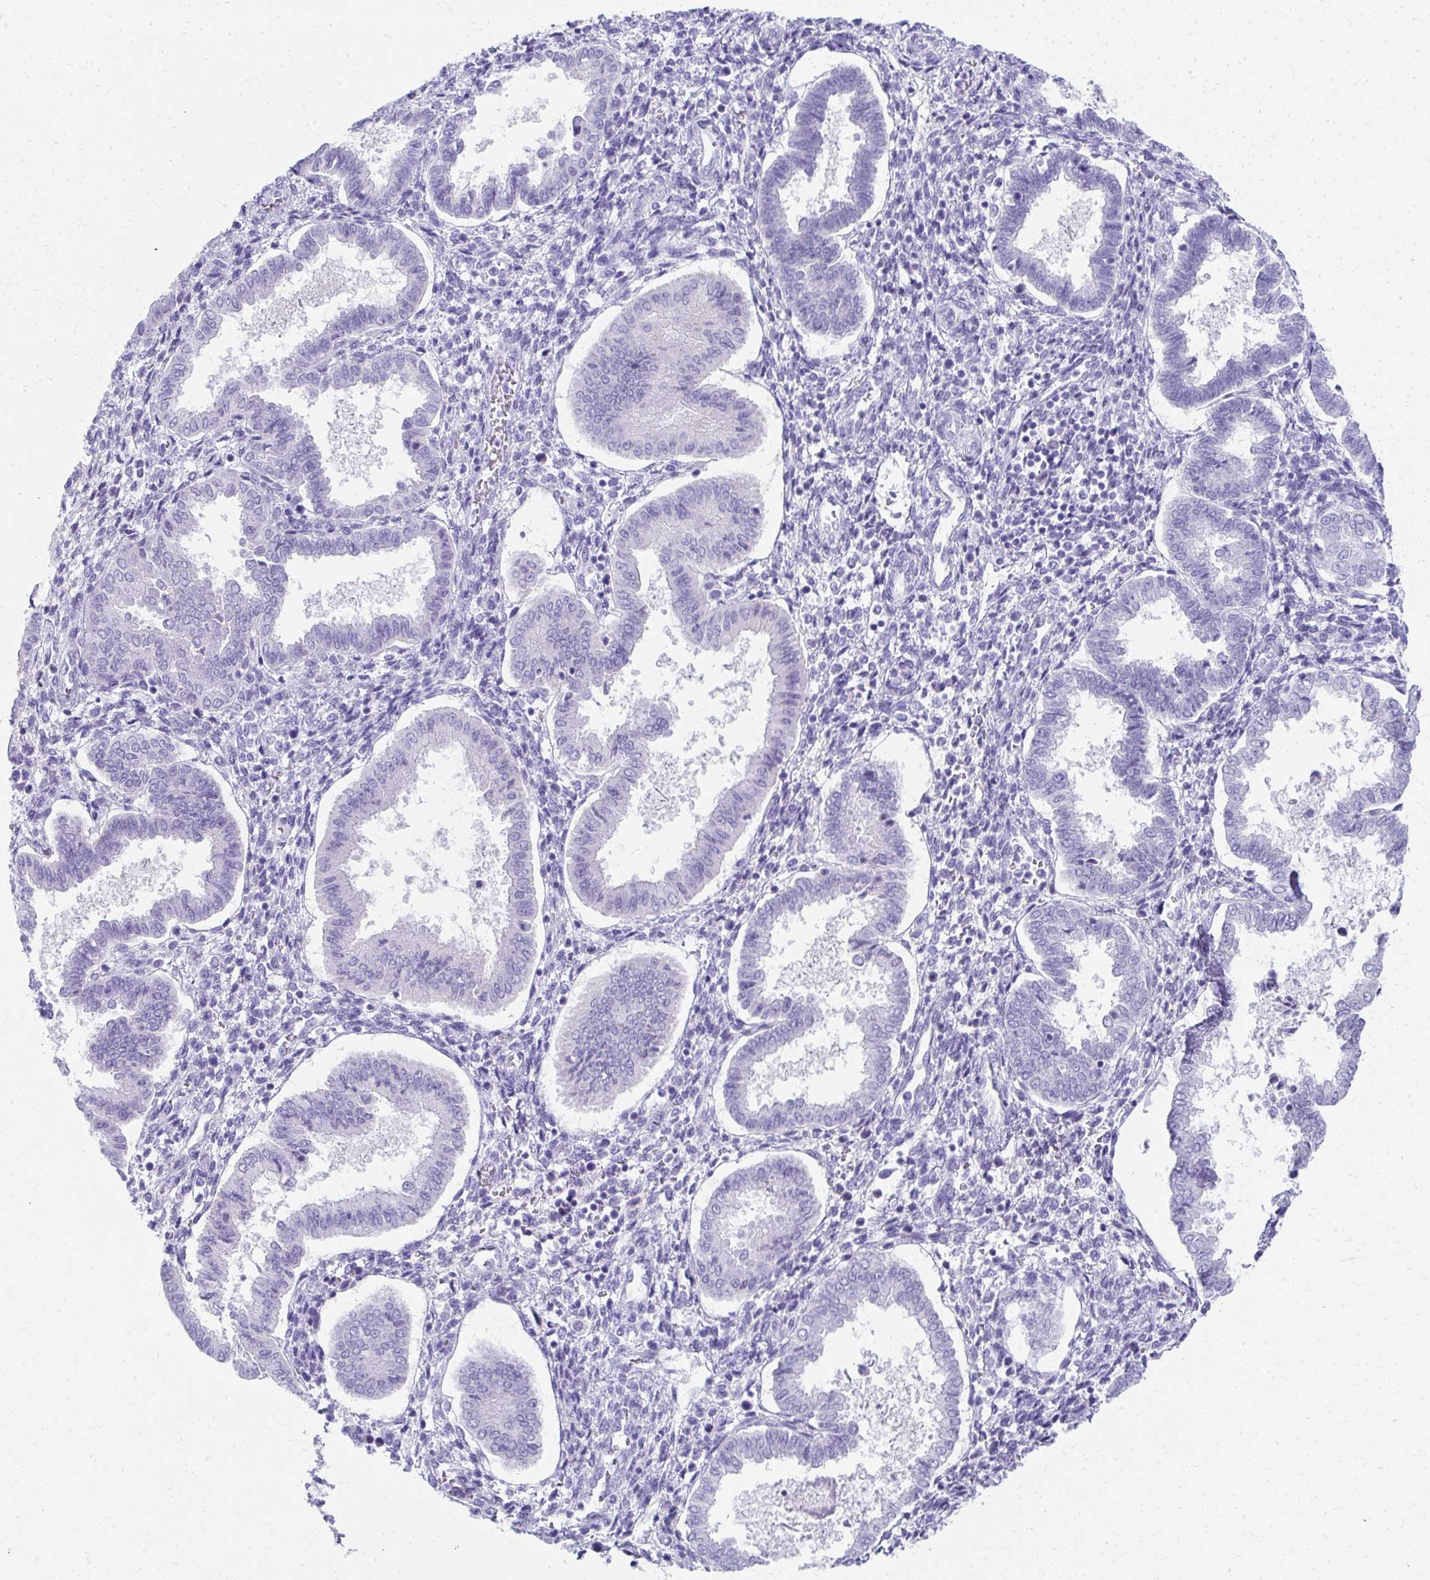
{"staining": {"intensity": "negative", "quantity": "none", "location": "none"}, "tissue": "endometrium", "cell_type": "Cells in endometrial stroma", "image_type": "normal", "snomed": [{"axis": "morphology", "description": "Normal tissue, NOS"}, {"axis": "topography", "description": "Endometrium"}], "caption": "Benign endometrium was stained to show a protein in brown. There is no significant expression in cells in endometrial stroma. (DAB (3,3'-diaminobenzidine) IHC, high magnification).", "gene": "SEC14L3", "patient": {"sex": "female", "age": 24}}